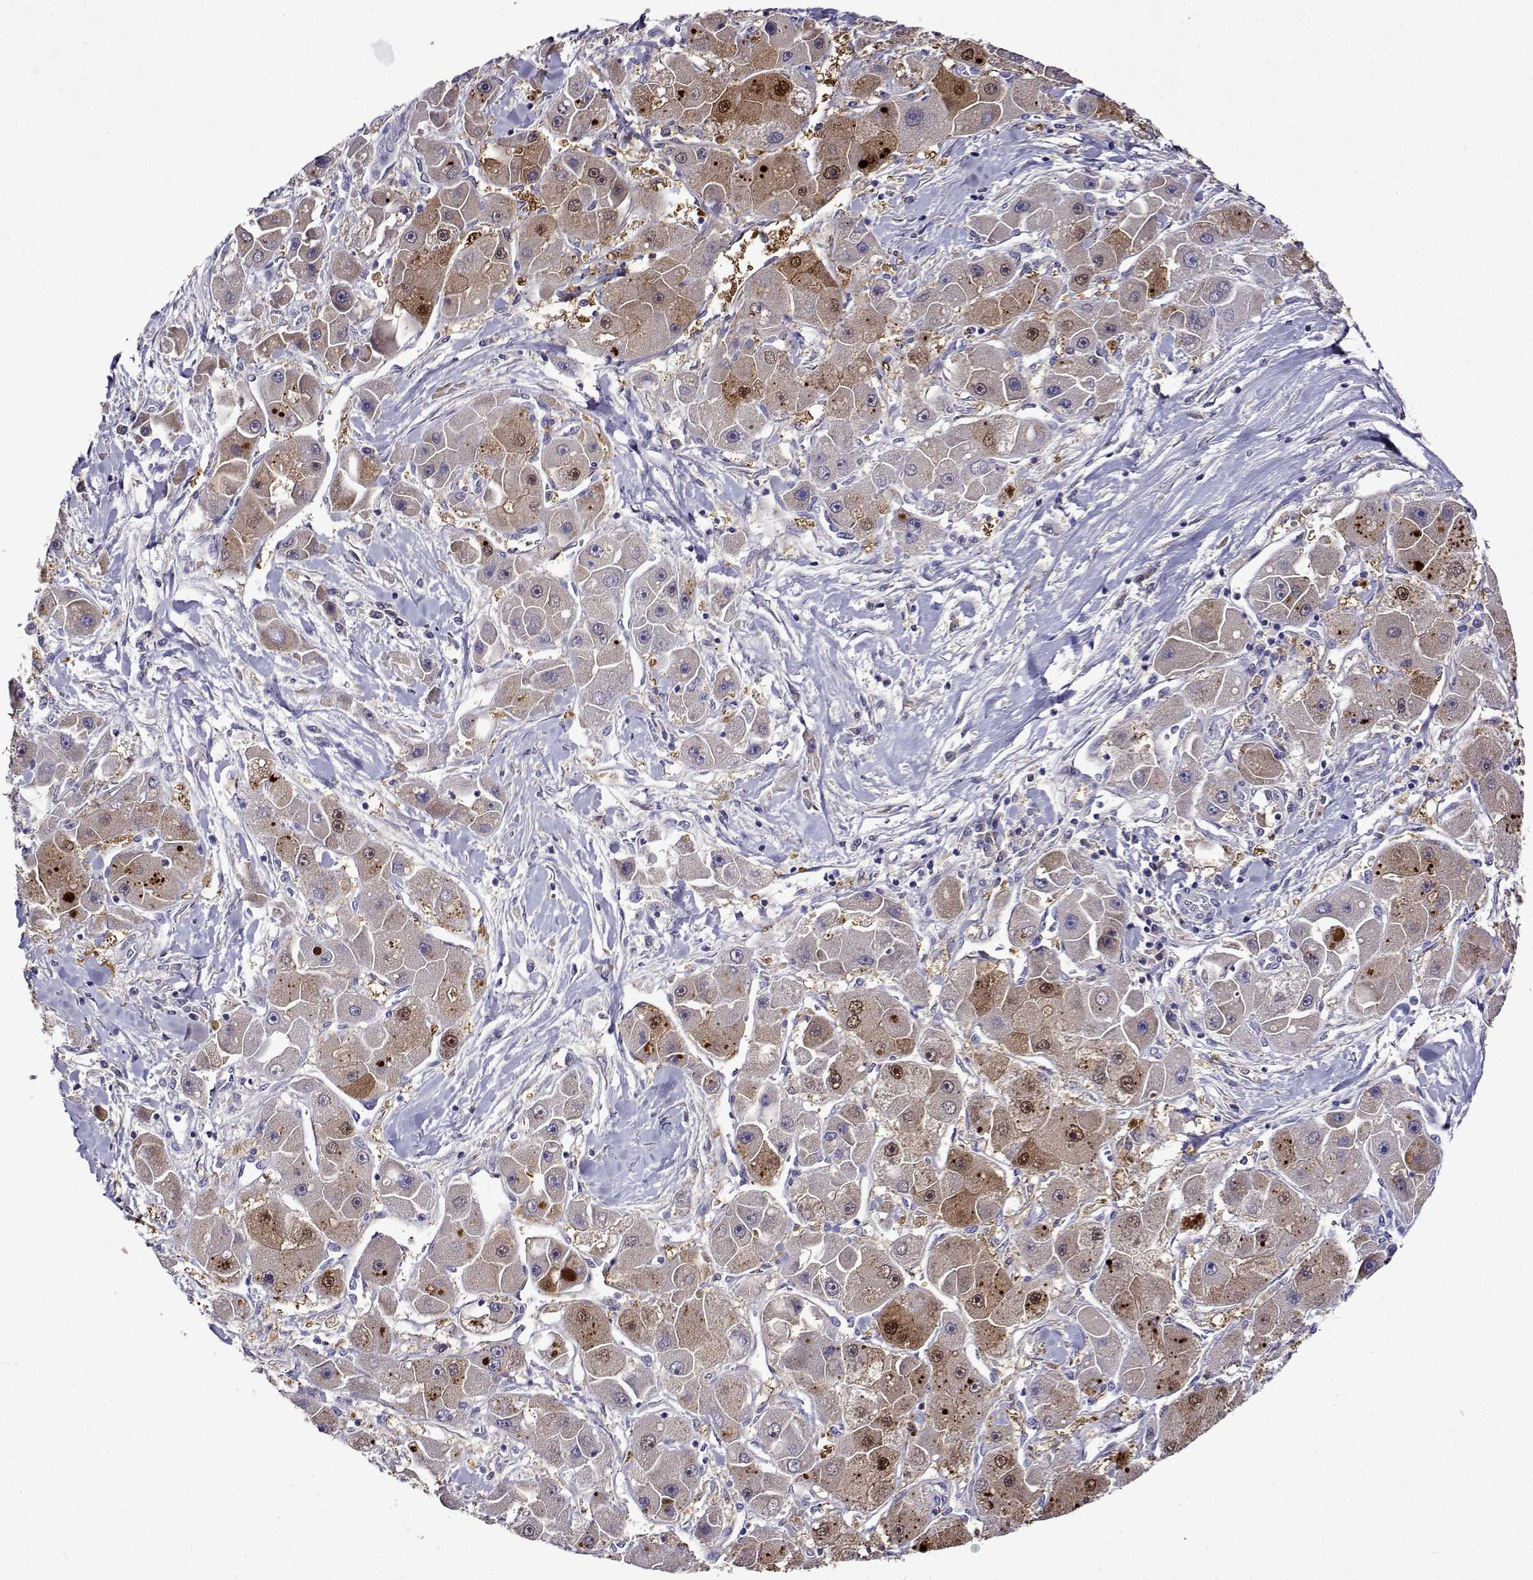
{"staining": {"intensity": "moderate", "quantity": "<25%", "location": "cytoplasmic/membranous,nuclear"}, "tissue": "liver cancer", "cell_type": "Tumor cells", "image_type": "cancer", "snomed": [{"axis": "morphology", "description": "Carcinoma, Hepatocellular, NOS"}, {"axis": "topography", "description": "Liver"}], "caption": "A photomicrograph of liver cancer (hepatocellular carcinoma) stained for a protein reveals moderate cytoplasmic/membranous and nuclear brown staining in tumor cells.", "gene": "SULT2A1", "patient": {"sex": "male", "age": 24}}